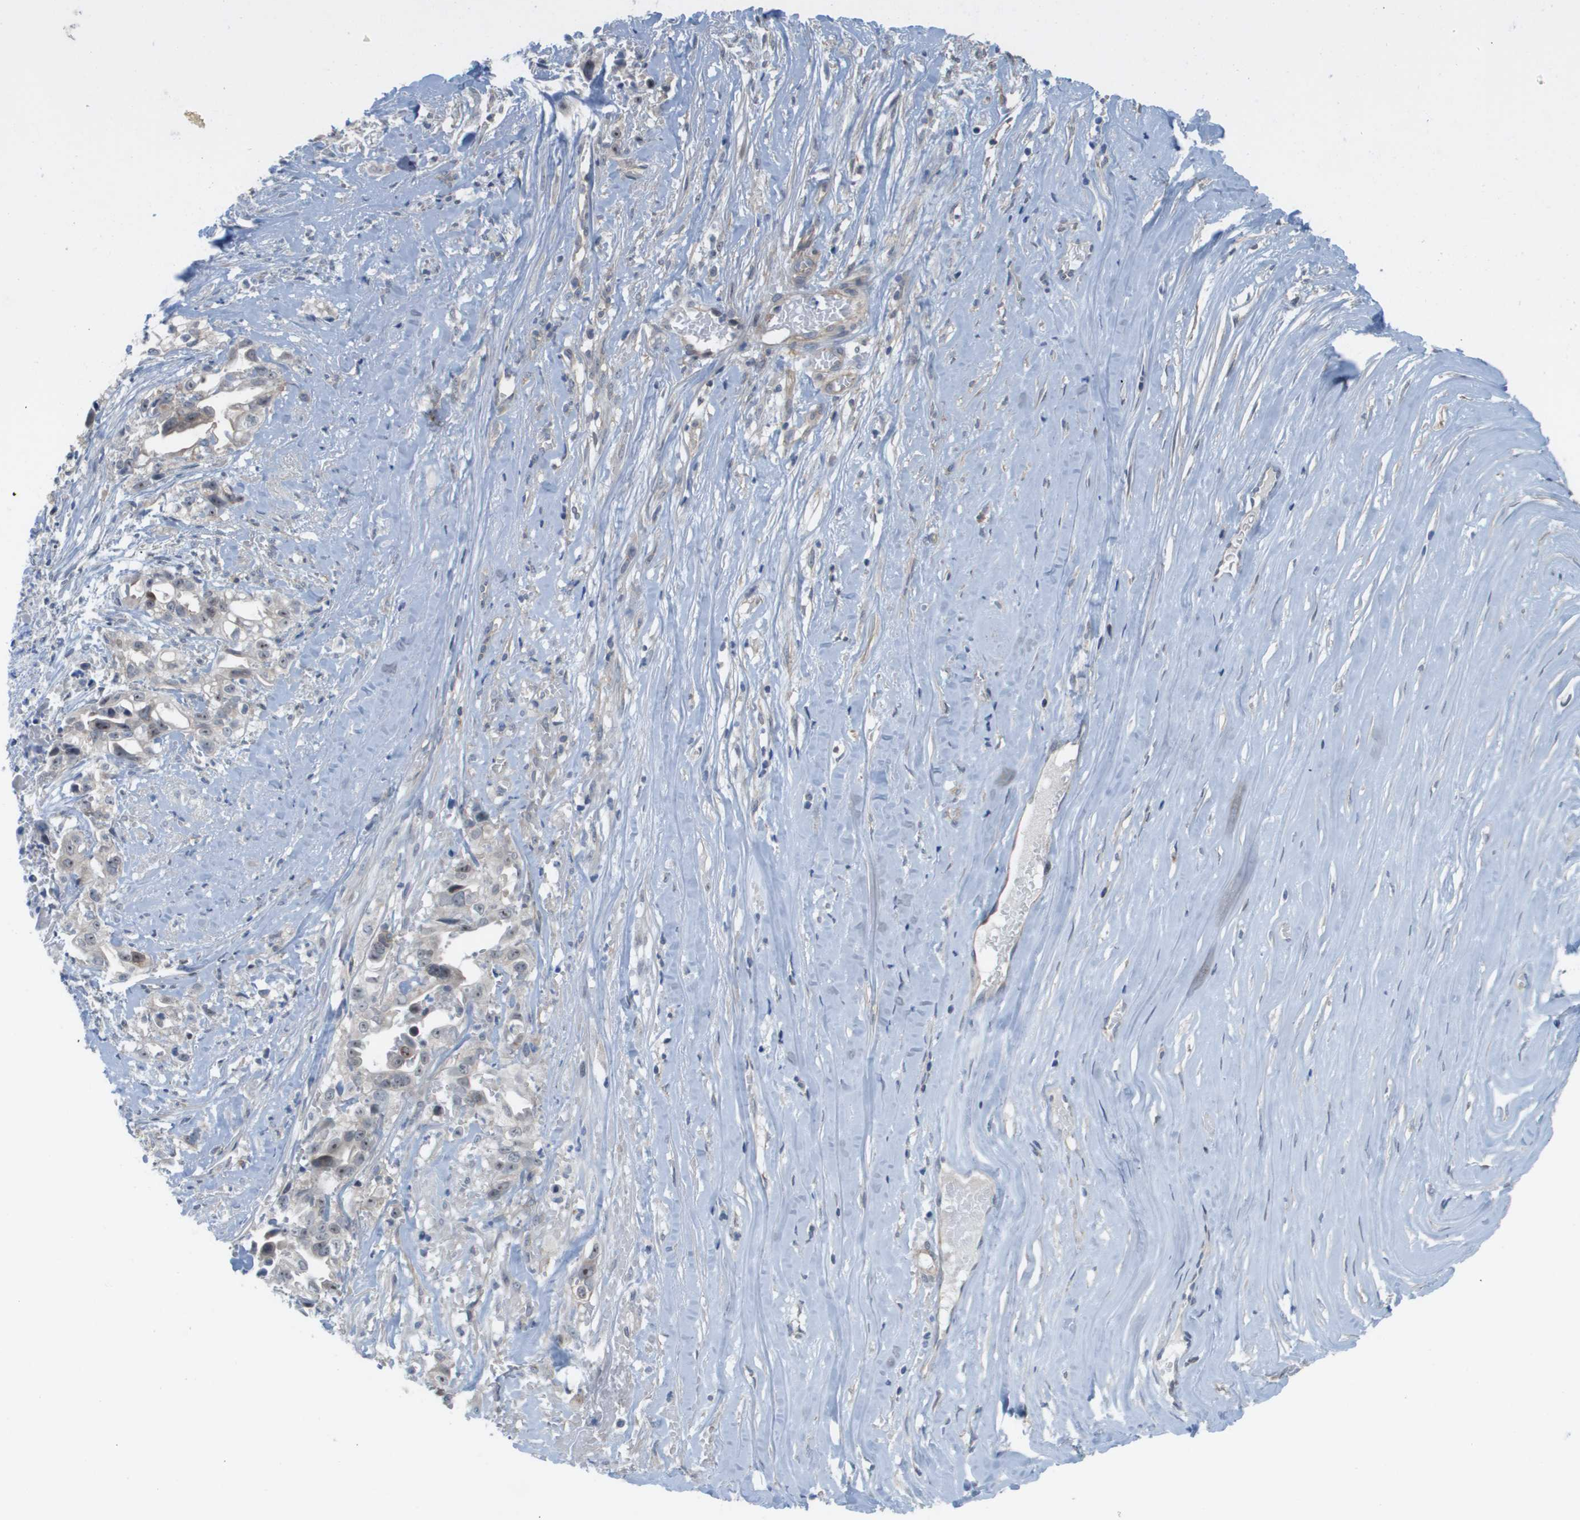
{"staining": {"intensity": "moderate", "quantity": "25%-75%", "location": "nuclear"}, "tissue": "liver cancer", "cell_type": "Tumor cells", "image_type": "cancer", "snomed": [{"axis": "morphology", "description": "Cholangiocarcinoma"}, {"axis": "topography", "description": "Liver"}], "caption": "Cholangiocarcinoma (liver) stained with a protein marker reveals moderate staining in tumor cells.", "gene": "MTARC2", "patient": {"sex": "female", "age": 70}}